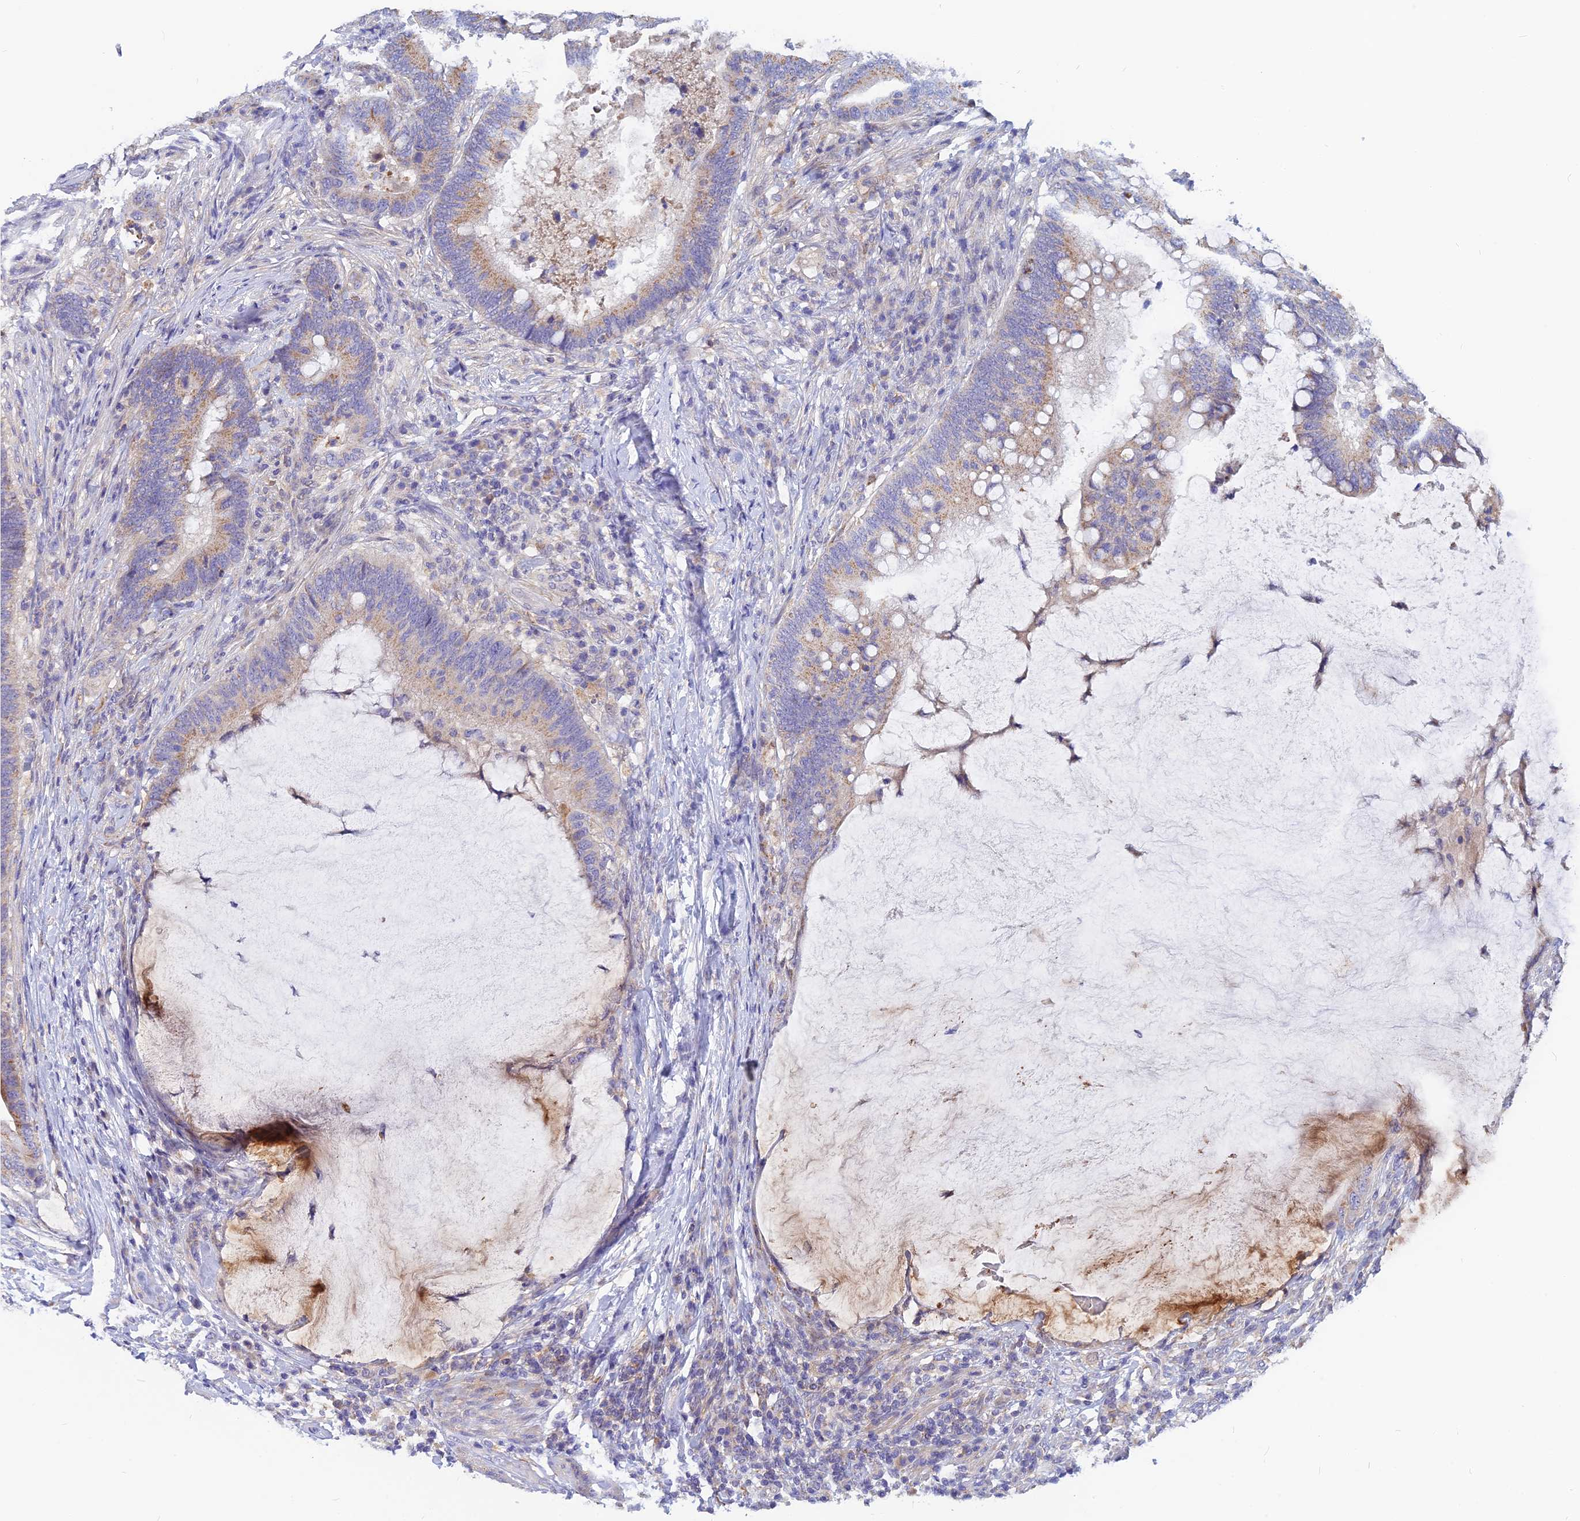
{"staining": {"intensity": "weak", "quantity": ">75%", "location": "cytoplasmic/membranous"}, "tissue": "colorectal cancer", "cell_type": "Tumor cells", "image_type": "cancer", "snomed": [{"axis": "morphology", "description": "Adenocarcinoma, NOS"}, {"axis": "topography", "description": "Colon"}], "caption": "Immunohistochemistry (IHC) image of colorectal cancer (adenocarcinoma) stained for a protein (brown), which shows low levels of weak cytoplasmic/membranous staining in about >75% of tumor cells.", "gene": "CACNA1B", "patient": {"sex": "female", "age": 66}}